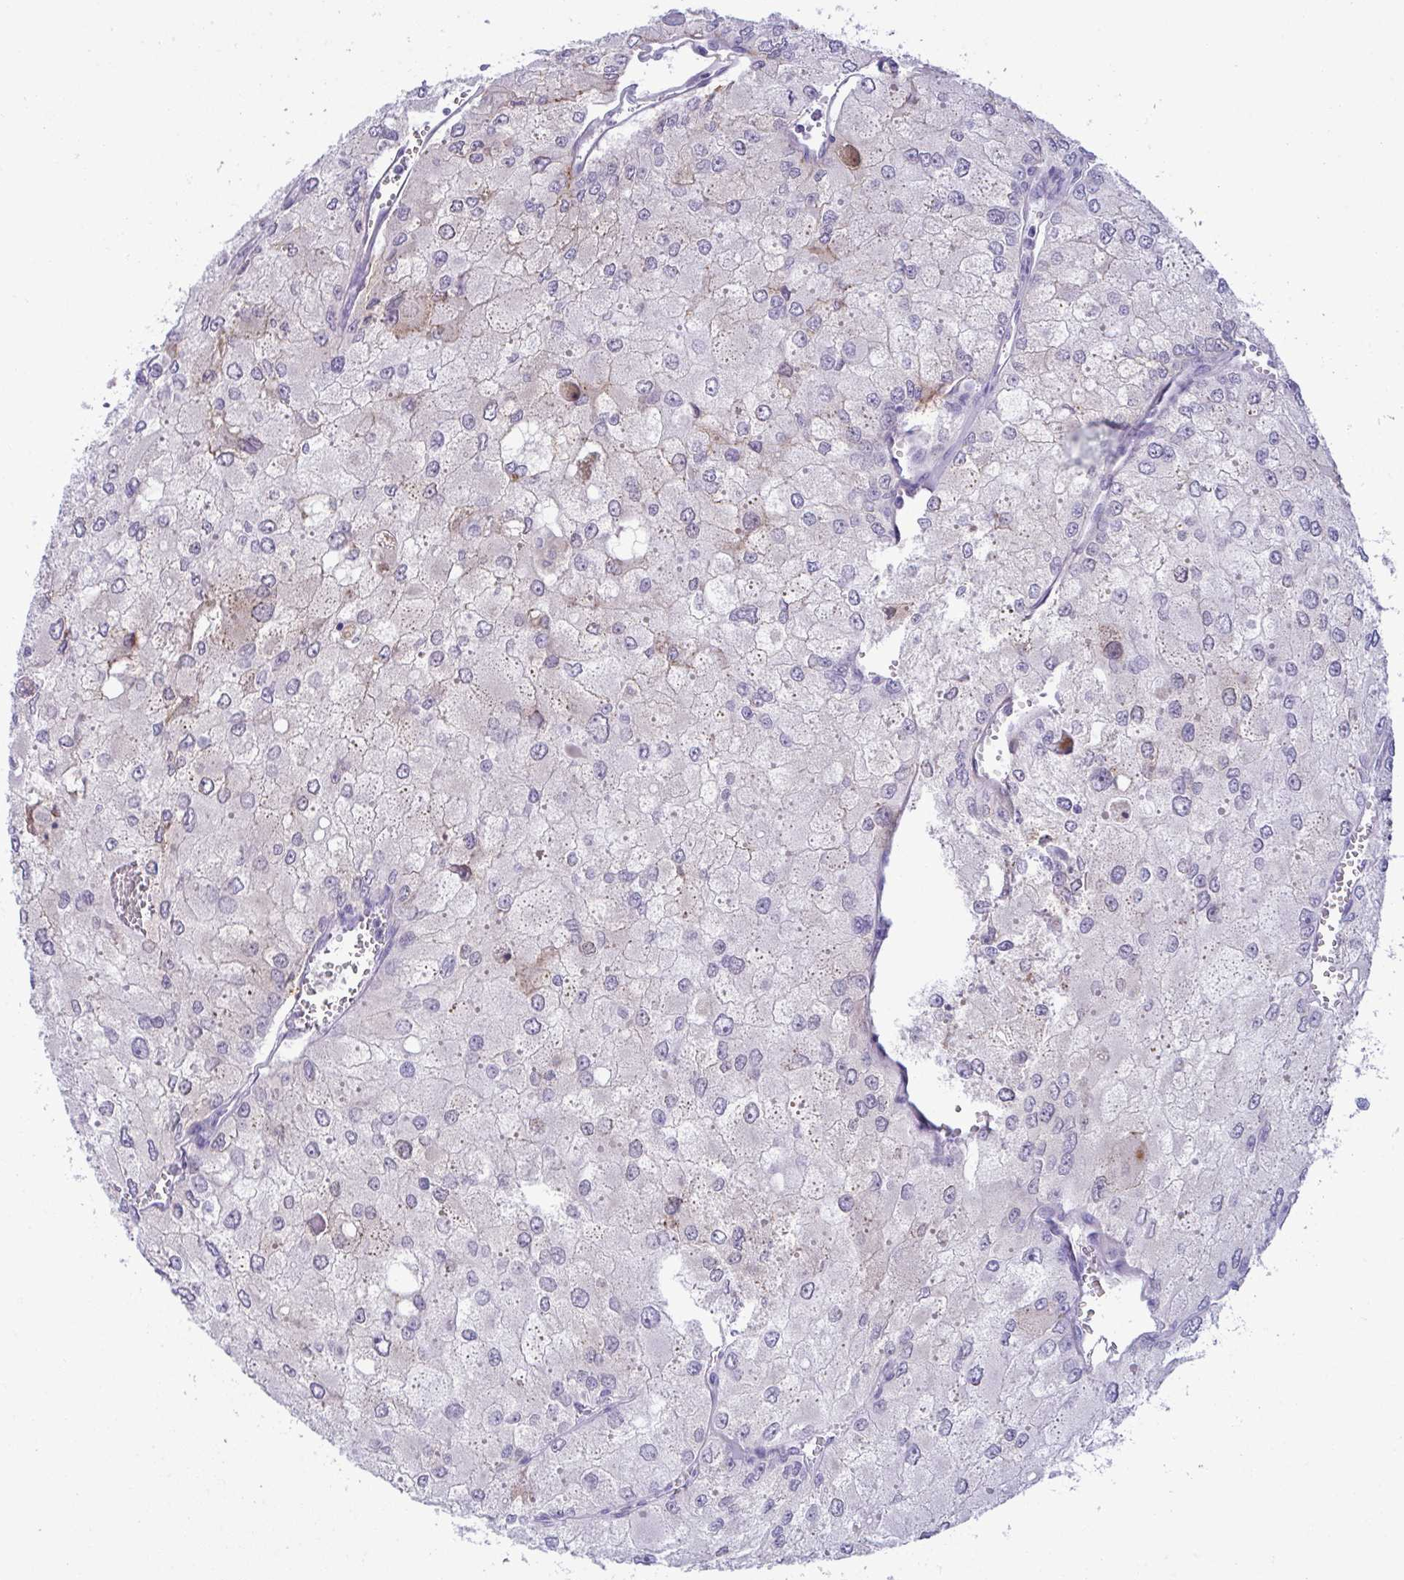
{"staining": {"intensity": "negative", "quantity": "none", "location": "none"}, "tissue": "renal cancer", "cell_type": "Tumor cells", "image_type": "cancer", "snomed": [{"axis": "morphology", "description": "Adenocarcinoma, NOS"}, {"axis": "topography", "description": "Kidney"}], "caption": "IHC micrograph of human renal adenocarcinoma stained for a protein (brown), which shows no positivity in tumor cells.", "gene": "RGPD5", "patient": {"sex": "female", "age": 70}}